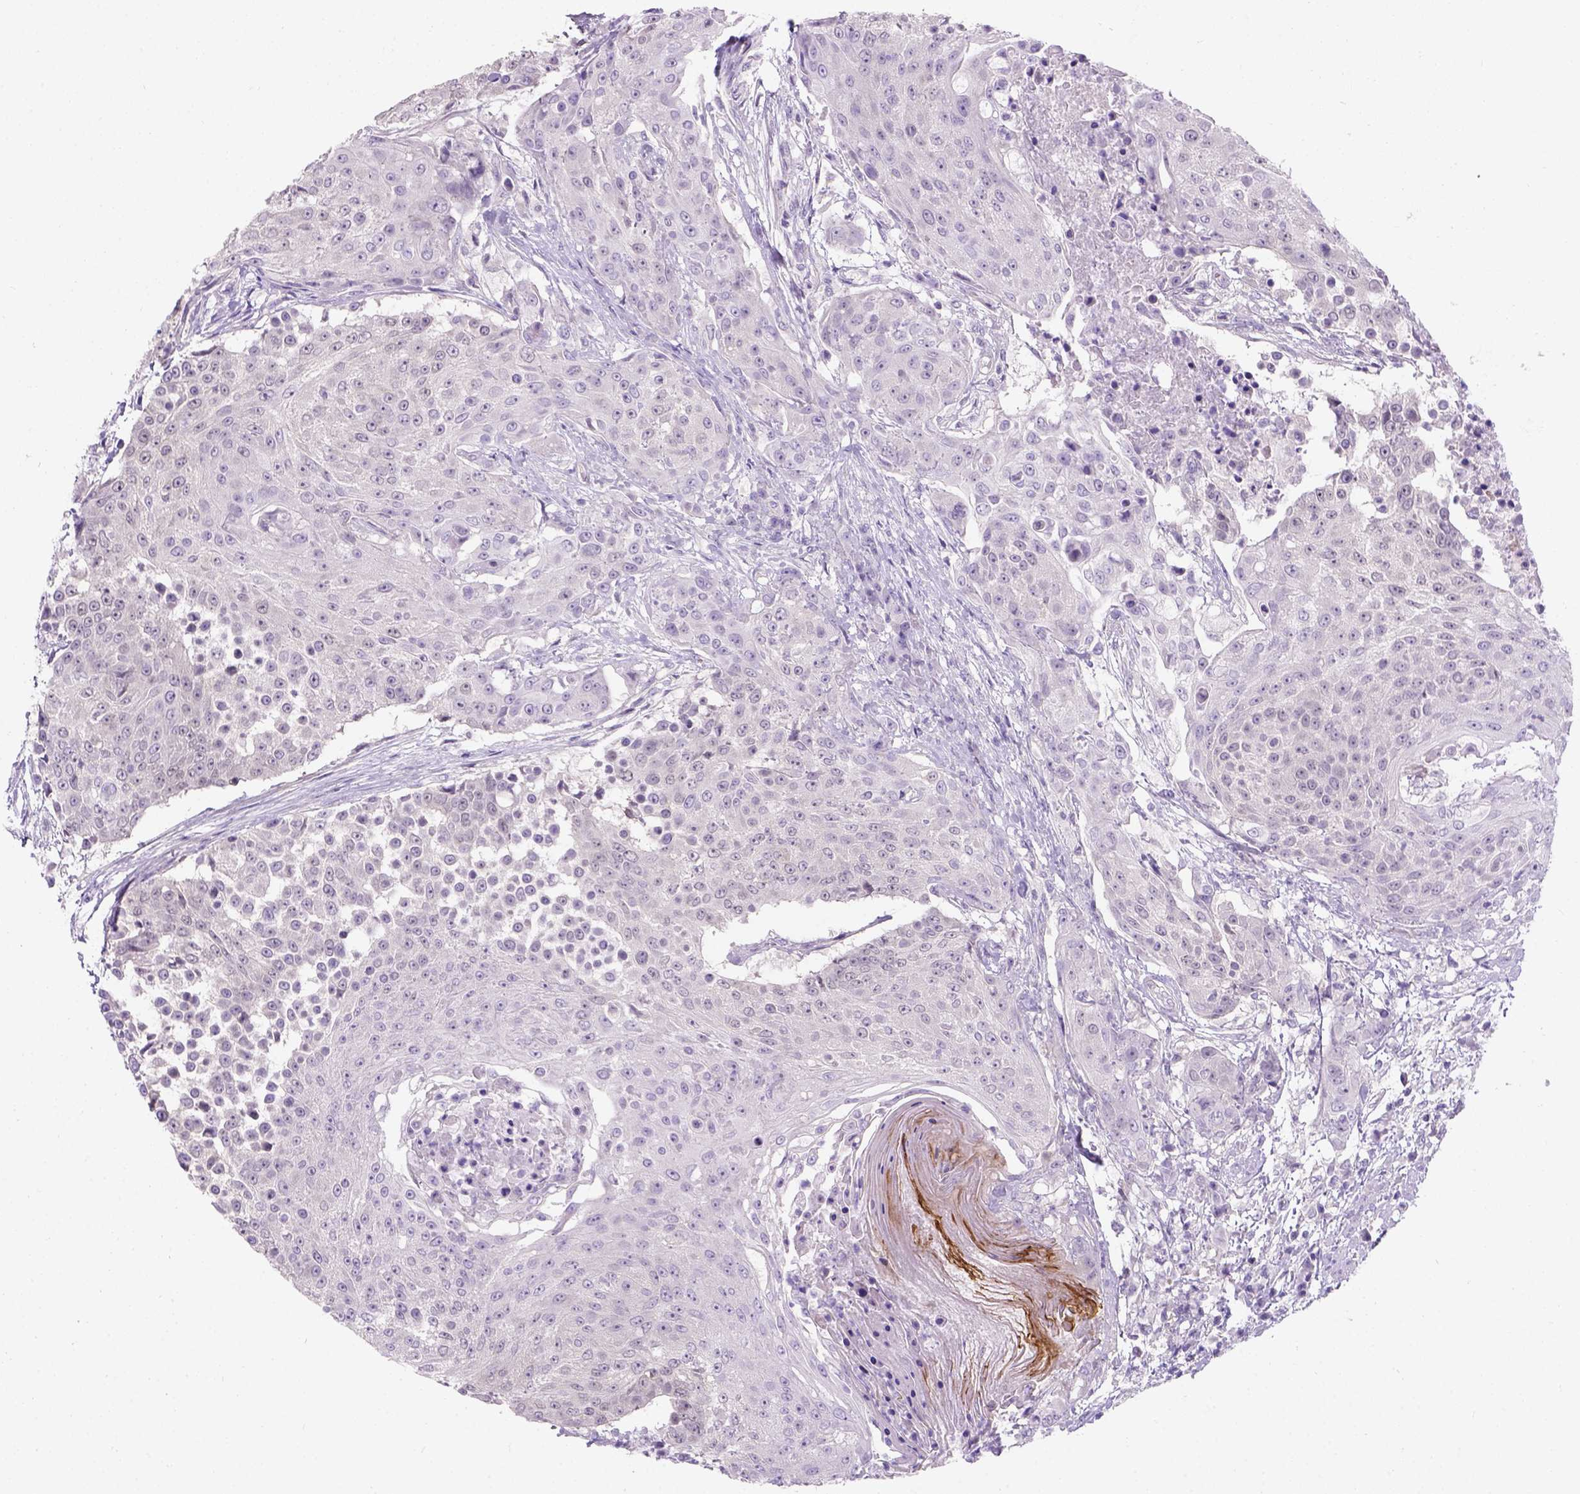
{"staining": {"intensity": "negative", "quantity": "none", "location": "none"}, "tissue": "urothelial cancer", "cell_type": "Tumor cells", "image_type": "cancer", "snomed": [{"axis": "morphology", "description": "Urothelial carcinoma, High grade"}, {"axis": "topography", "description": "Urinary bladder"}], "caption": "Immunohistochemistry photomicrograph of urothelial cancer stained for a protein (brown), which exhibits no staining in tumor cells.", "gene": "C20orf144", "patient": {"sex": "female", "age": 63}}